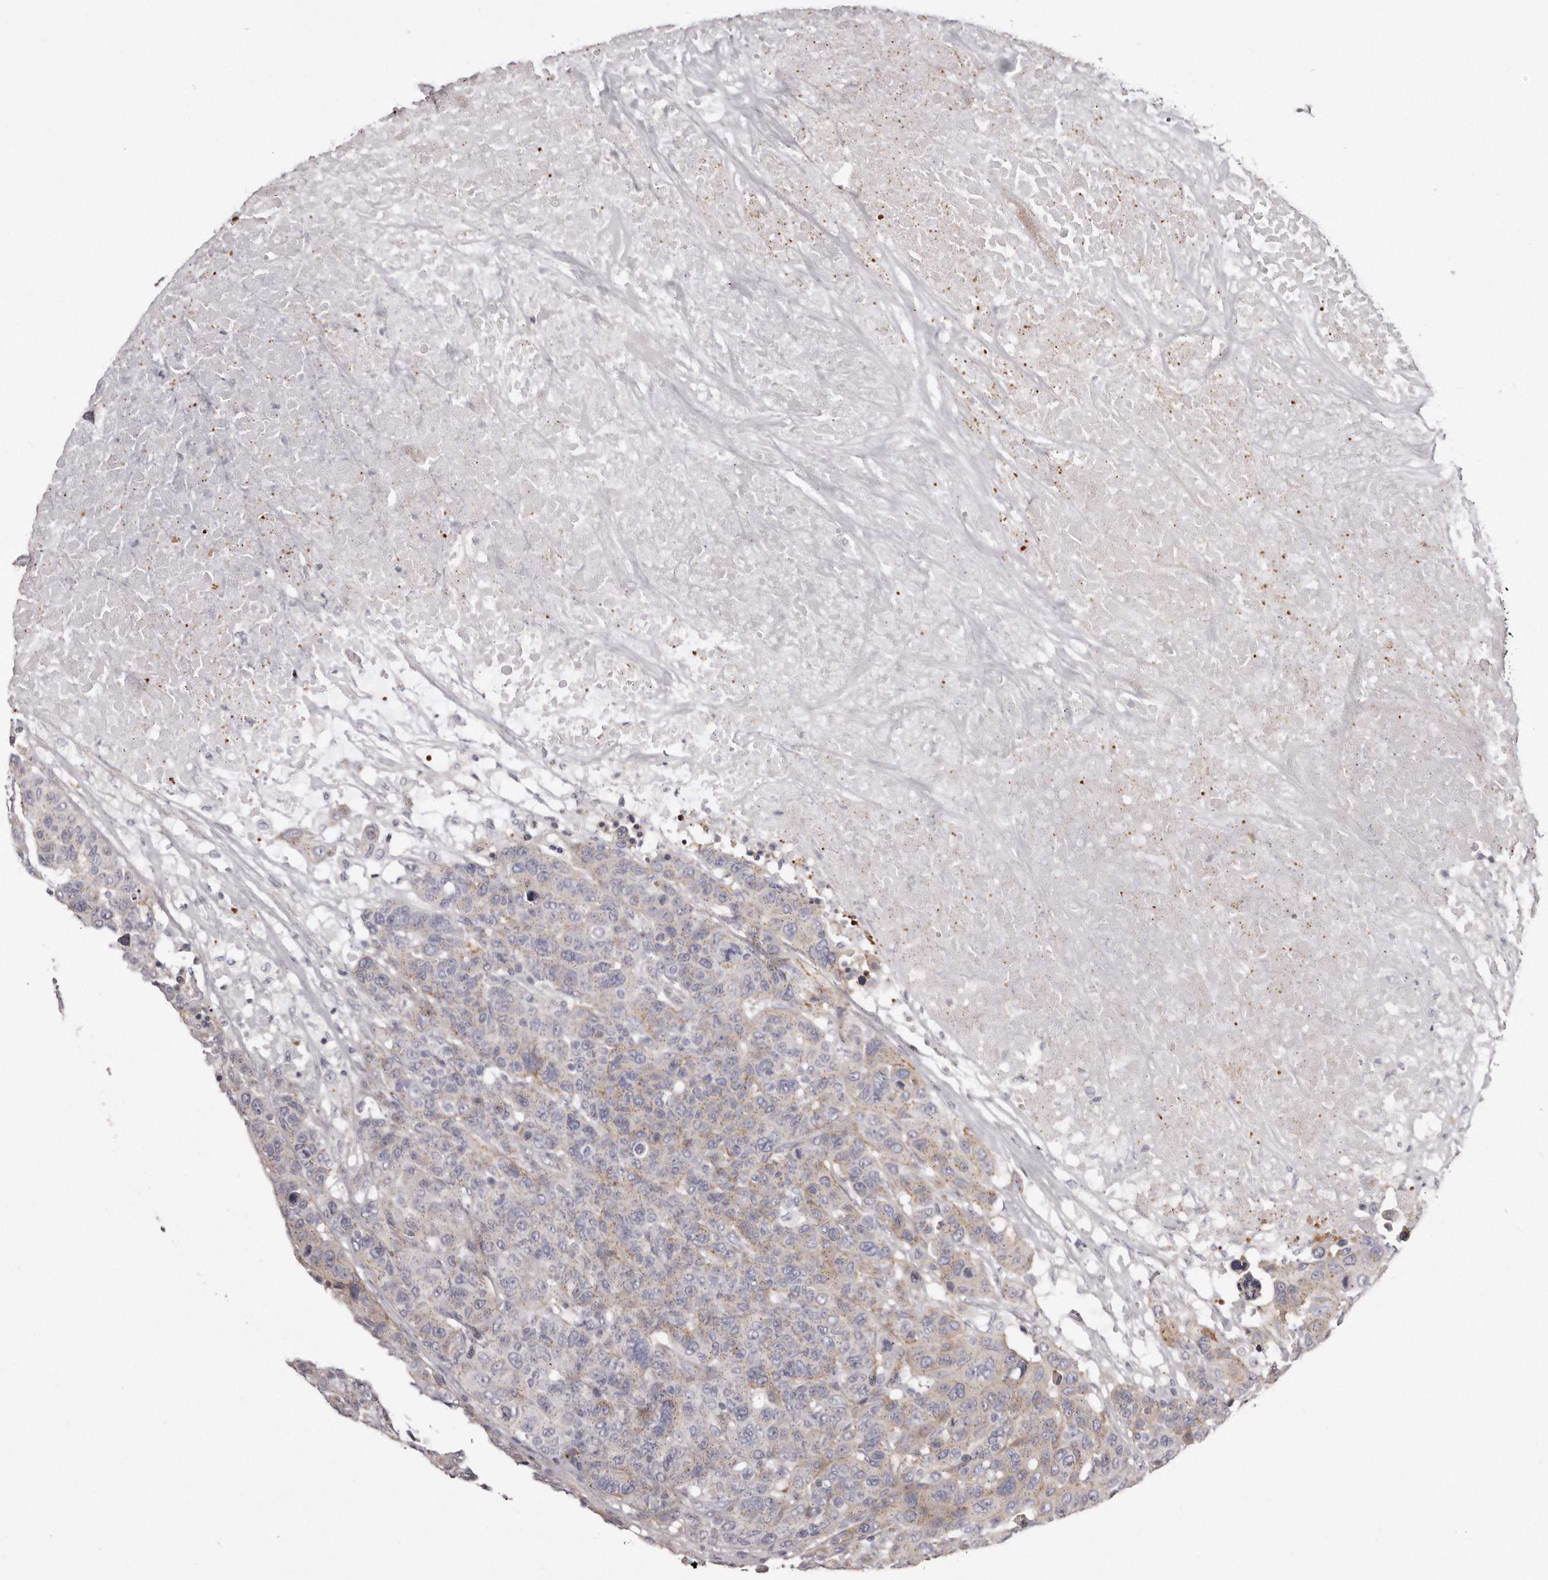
{"staining": {"intensity": "weak", "quantity": "25%-75%", "location": "cytoplasmic/membranous"}, "tissue": "breast cancer", "cell_type": "Tumor cells", "image_type": "cancer", "snomed": [{"axis": "morphology", "description": "Duct carcinoma"}, {"axis": "topography", "description": "Breast"}], "caption": "High-power microscopy captured an immunohistochemistry image of breast infiltrating ductal carcinoma, revealing weak cytoplasmic/membranous expression in approximately 25%-75% of tumor cells.", "gene": "PEG10", "patient": {"sex": "female", "age": 37}}